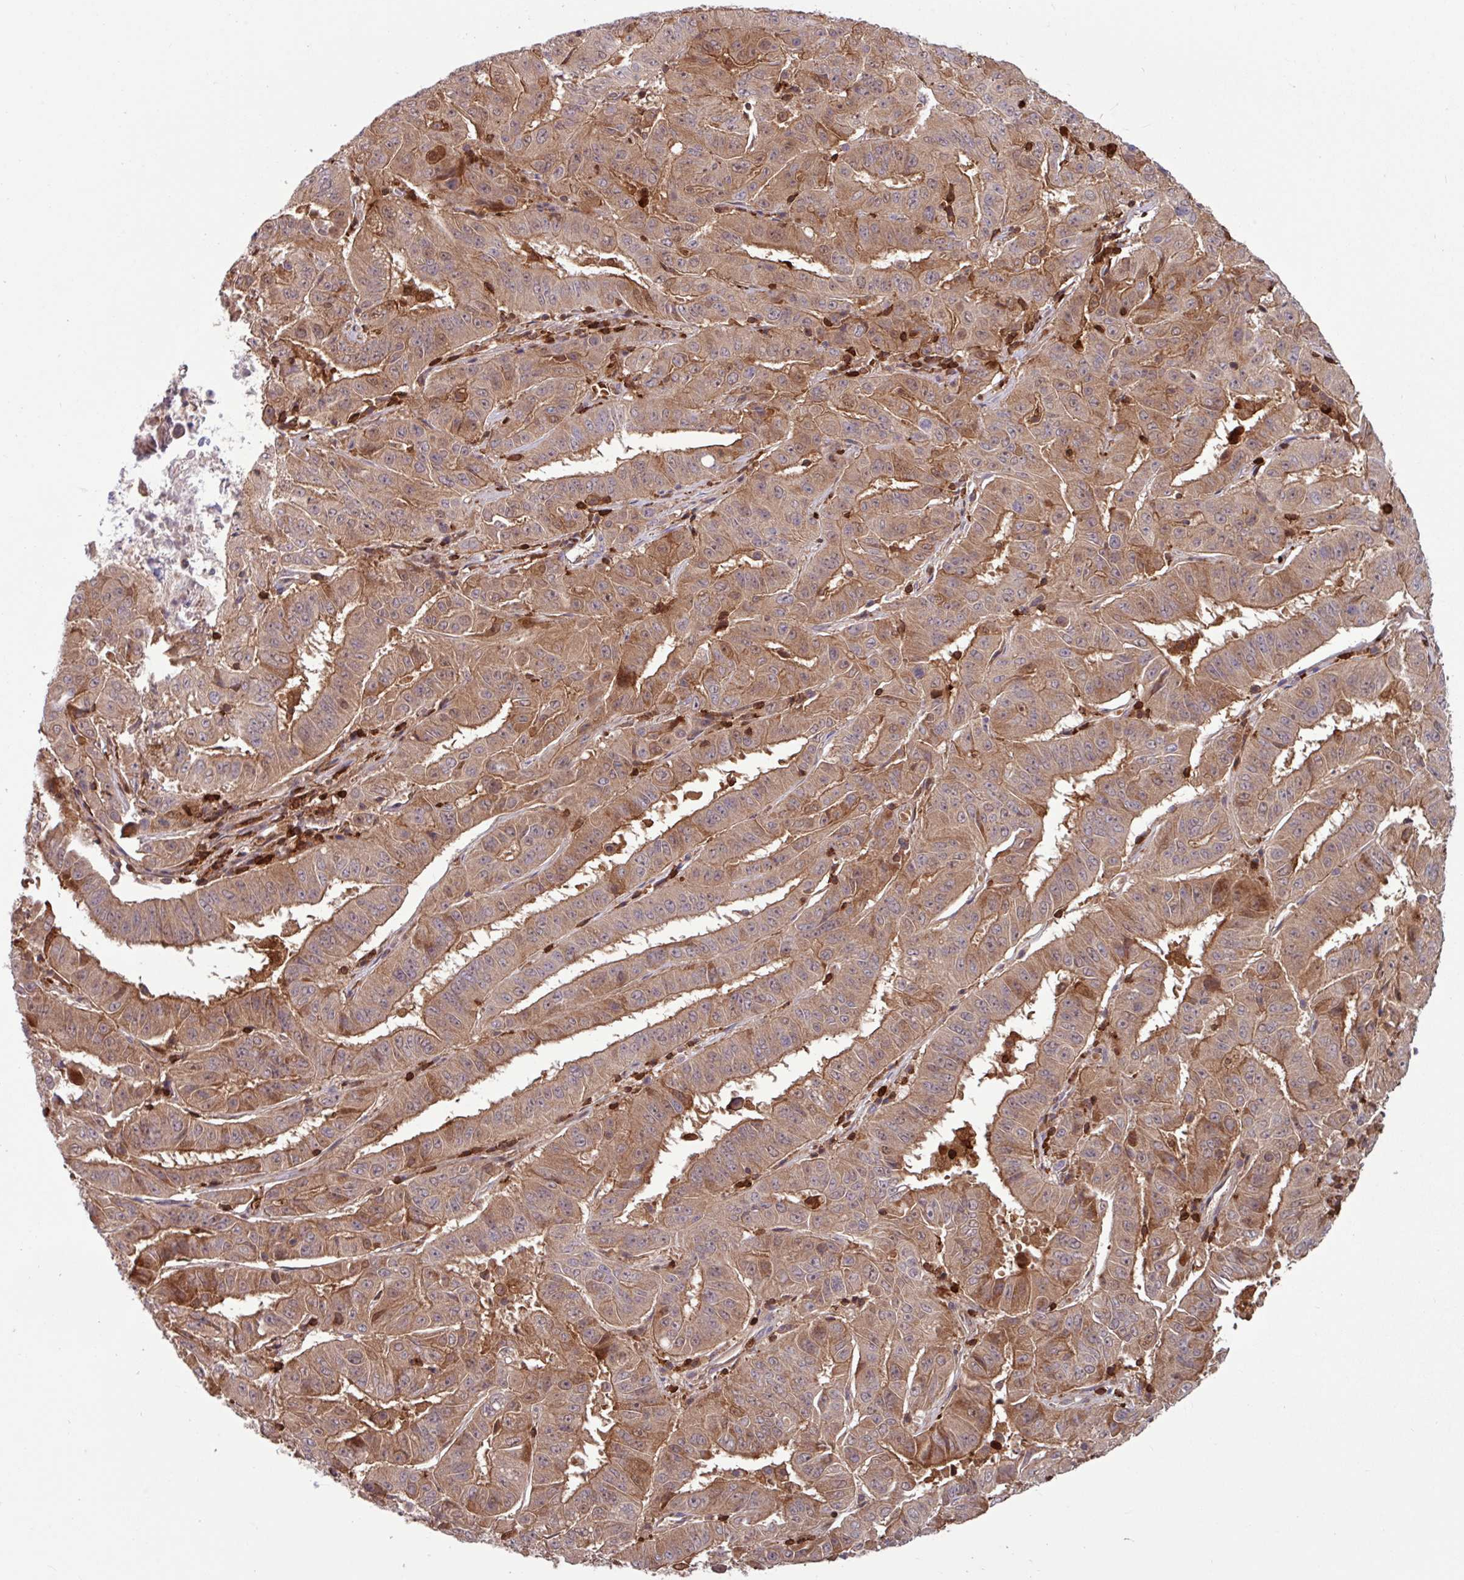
{"staining": {"intensity": "moderate", "quantity": ">75%", "location": "cytoplasmic/membranous,nuclear"}, "tissue": "pancreatic cancer", "cell_type": "Tumor cells", "image_type": "cancer", "snomed": [{"axis": "morphology", "description": "Adenocarcinoma, NOS"}, {"axis": "topography", "description": "Pancreas"}], "caption": "Protein staining displays moderate cytoplasmic/membranous and nuclear staining in approximately >75% of tumor cells in pancreatic cancer. (IHC, brightfield microscopy, high magnification).", "gene": "SEC61G", "patient": {"sex": "male", "age": 63}}